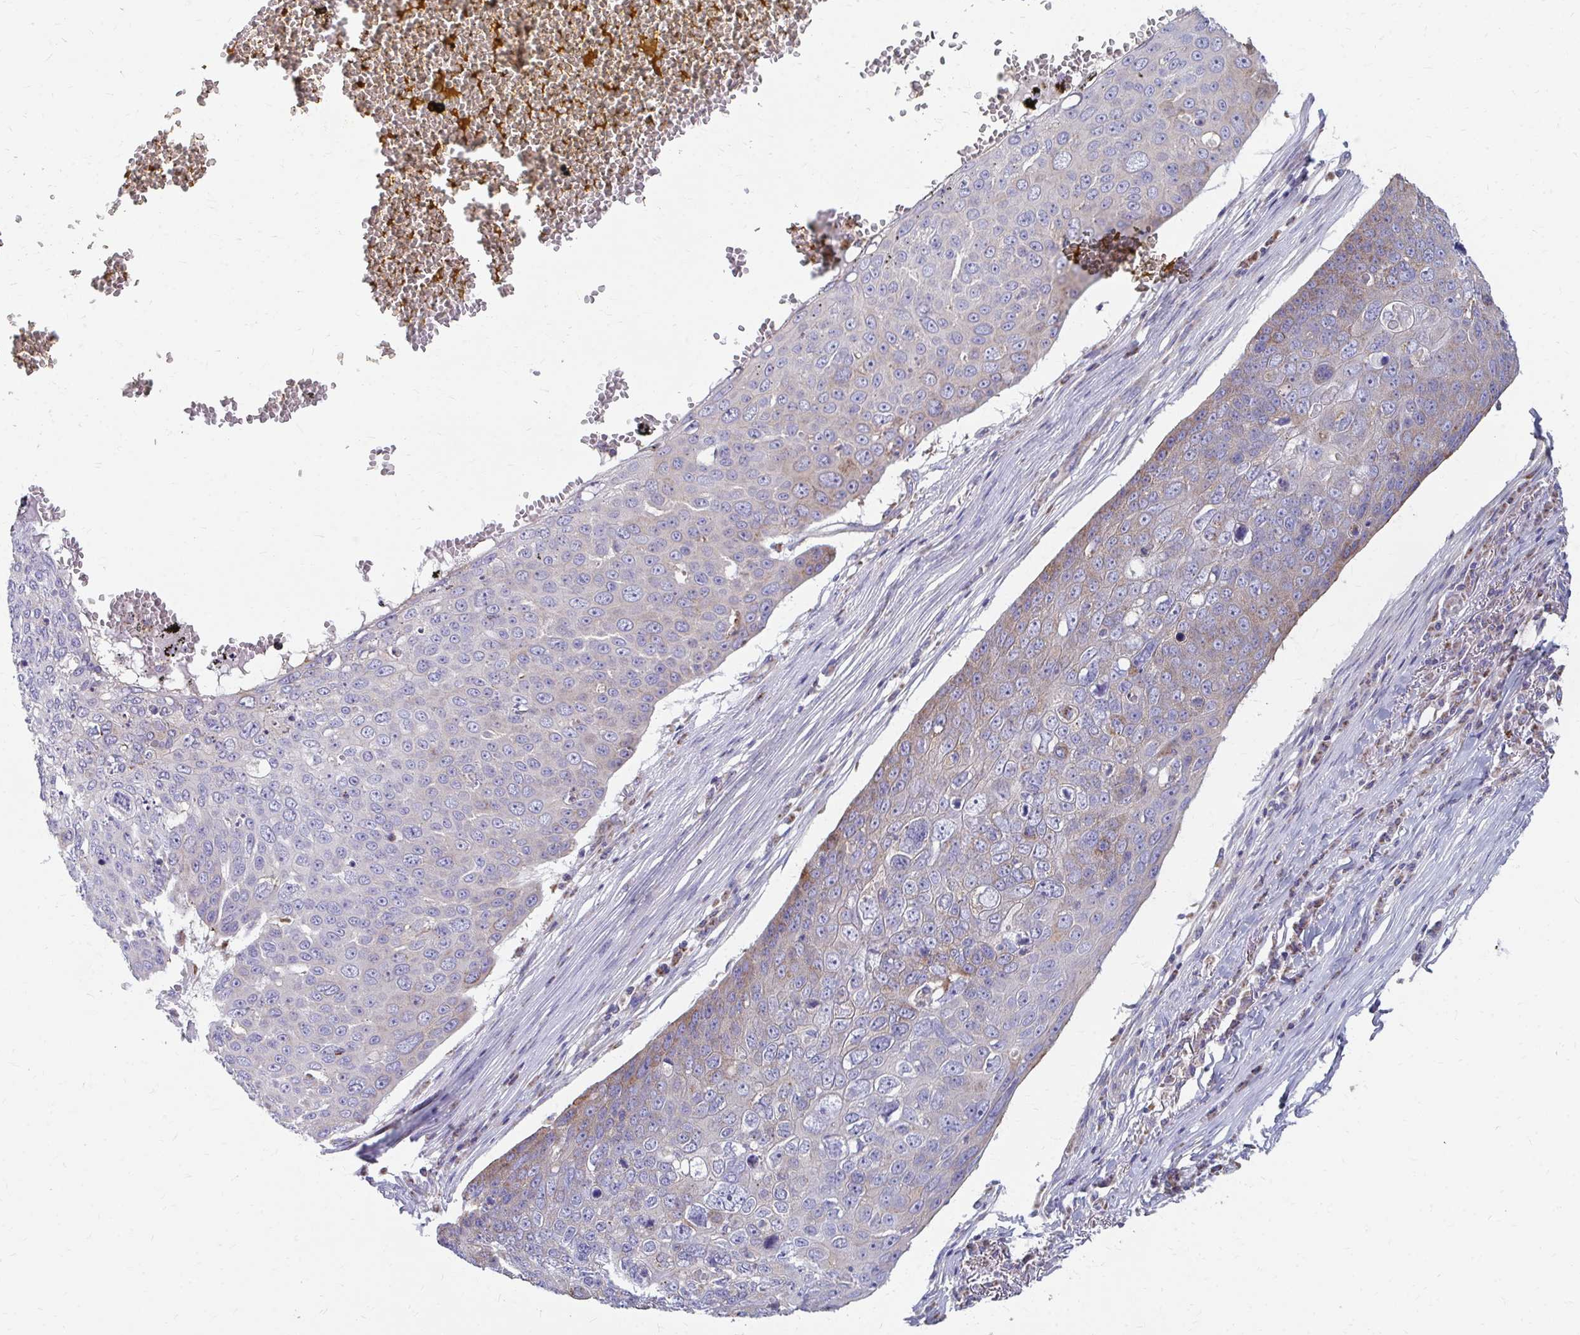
{"staining": {"intensity": "weak", "quantity": "<25%", "location": "cytoplasmic/membranous"}, "tissue": "skin cancer", "cell_type": "Tumor cells", "image_type": "cancer", "snomed": [{"axis": "morphology", "description": "Squamous cell carcinoma, NOS"}, {"axis": "topography", "description": "Skin"}], "caption": "IHC of squamous cell carcinoma (skin) shows no expression in tumor cells.", "gene": "RCC1L", "patient": {"sex": "male", "age": 71}}